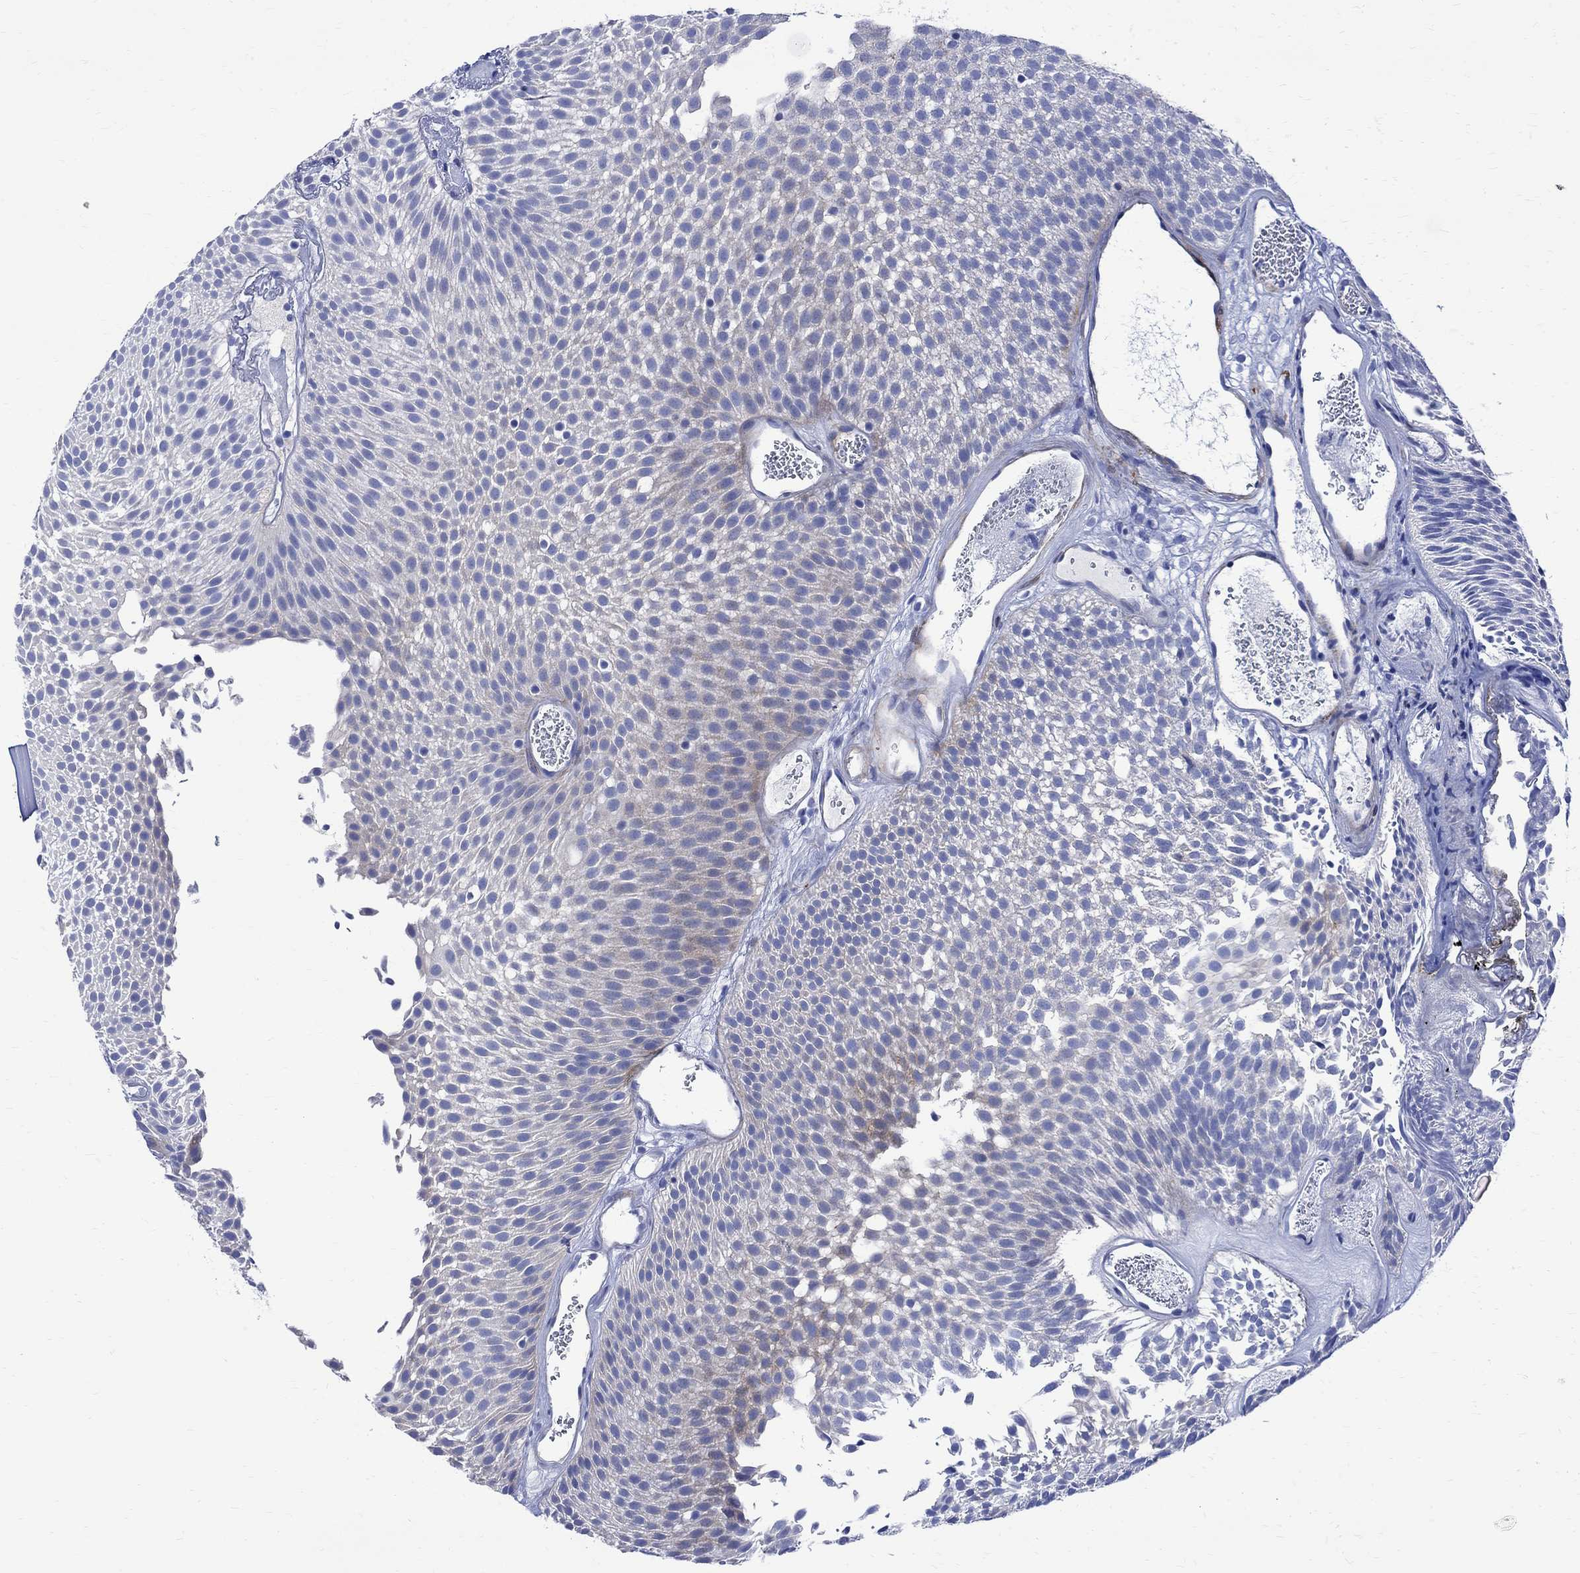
{"staining": {"intensity": "weak", "quantity": "<25%", "location": "cytoplasmic/membranous"}, "tissue": "urothelial cancer", "cell_type": "Tumor cells", "image_type": "cancer", "snomed": [{"axis": "morphology", "description": "Urothelial carcinoma, Low grade"}, {"axis": "topography", "description": "Urinary bladder"}], "caption": "A micrograph of human low-grade urothelial carcinoma is negative for staining in tumor cells. (DAB IHC with hematoxylin counter stain).", "gene": "PARVB", "patient": {"sex": "male", "age": 52}}